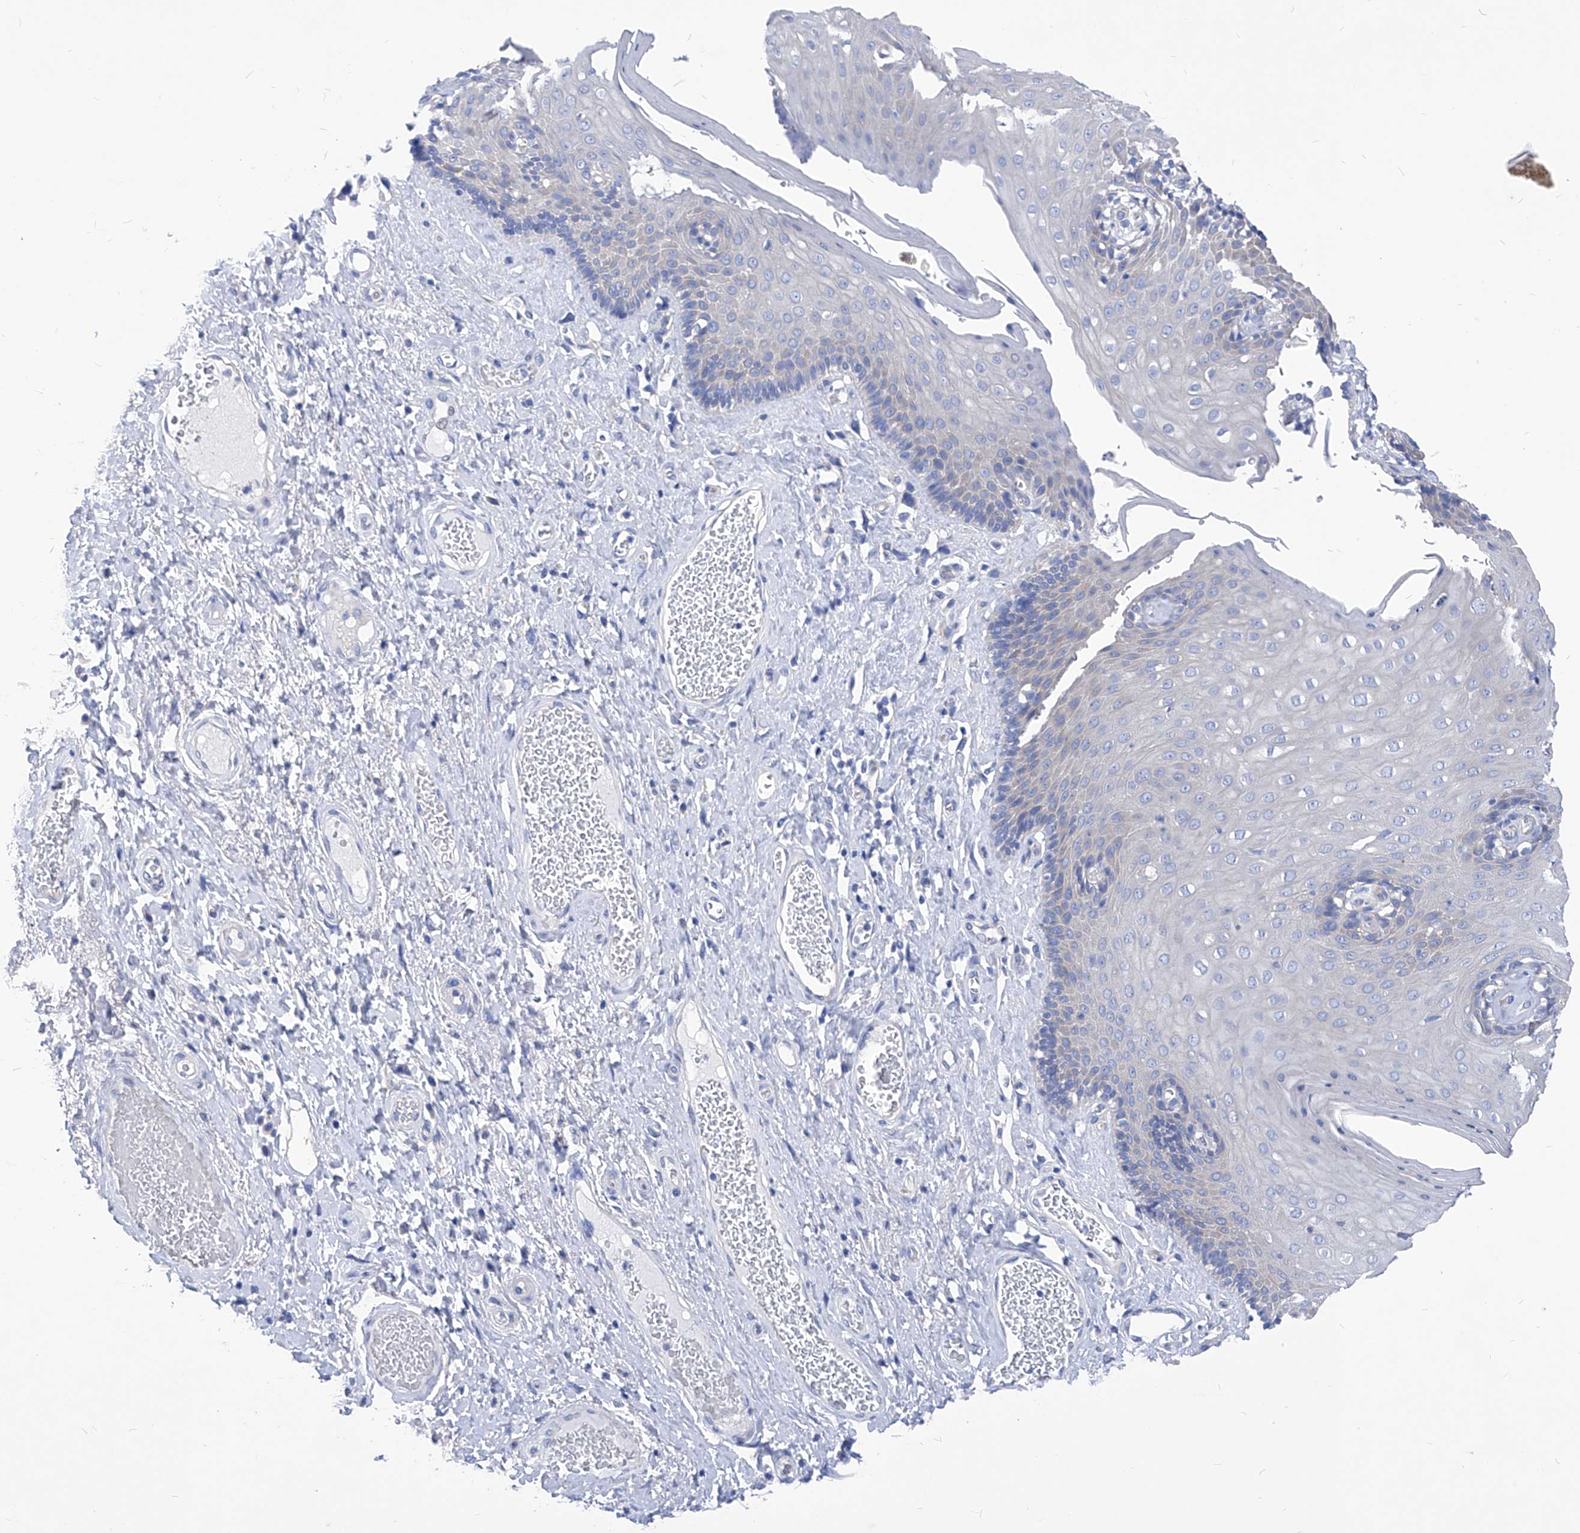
{"staining": {"intensity": "moderate", "quantity": "<25%", "location": "cytoplasmic/membranous"}, "tissue": "skin", "cell_type": "Epidermal cells", "image_type": "normal", "snomed": [{"axis": "morphology", "description": "Normal tissue, NOS"}, {"axis": "topography", "description": "Anal"}], "caption": "Benign skin demonstrates moderate cytoplasmic/membranous expression in about <25% of epidermal cells, visualized by immunohistochemistry. Ihc stains the protein of interest in brown and the nuclei are stained blue.", "gene": "XPNPEP1", "patient": {"sex": "male", "age": 69}}